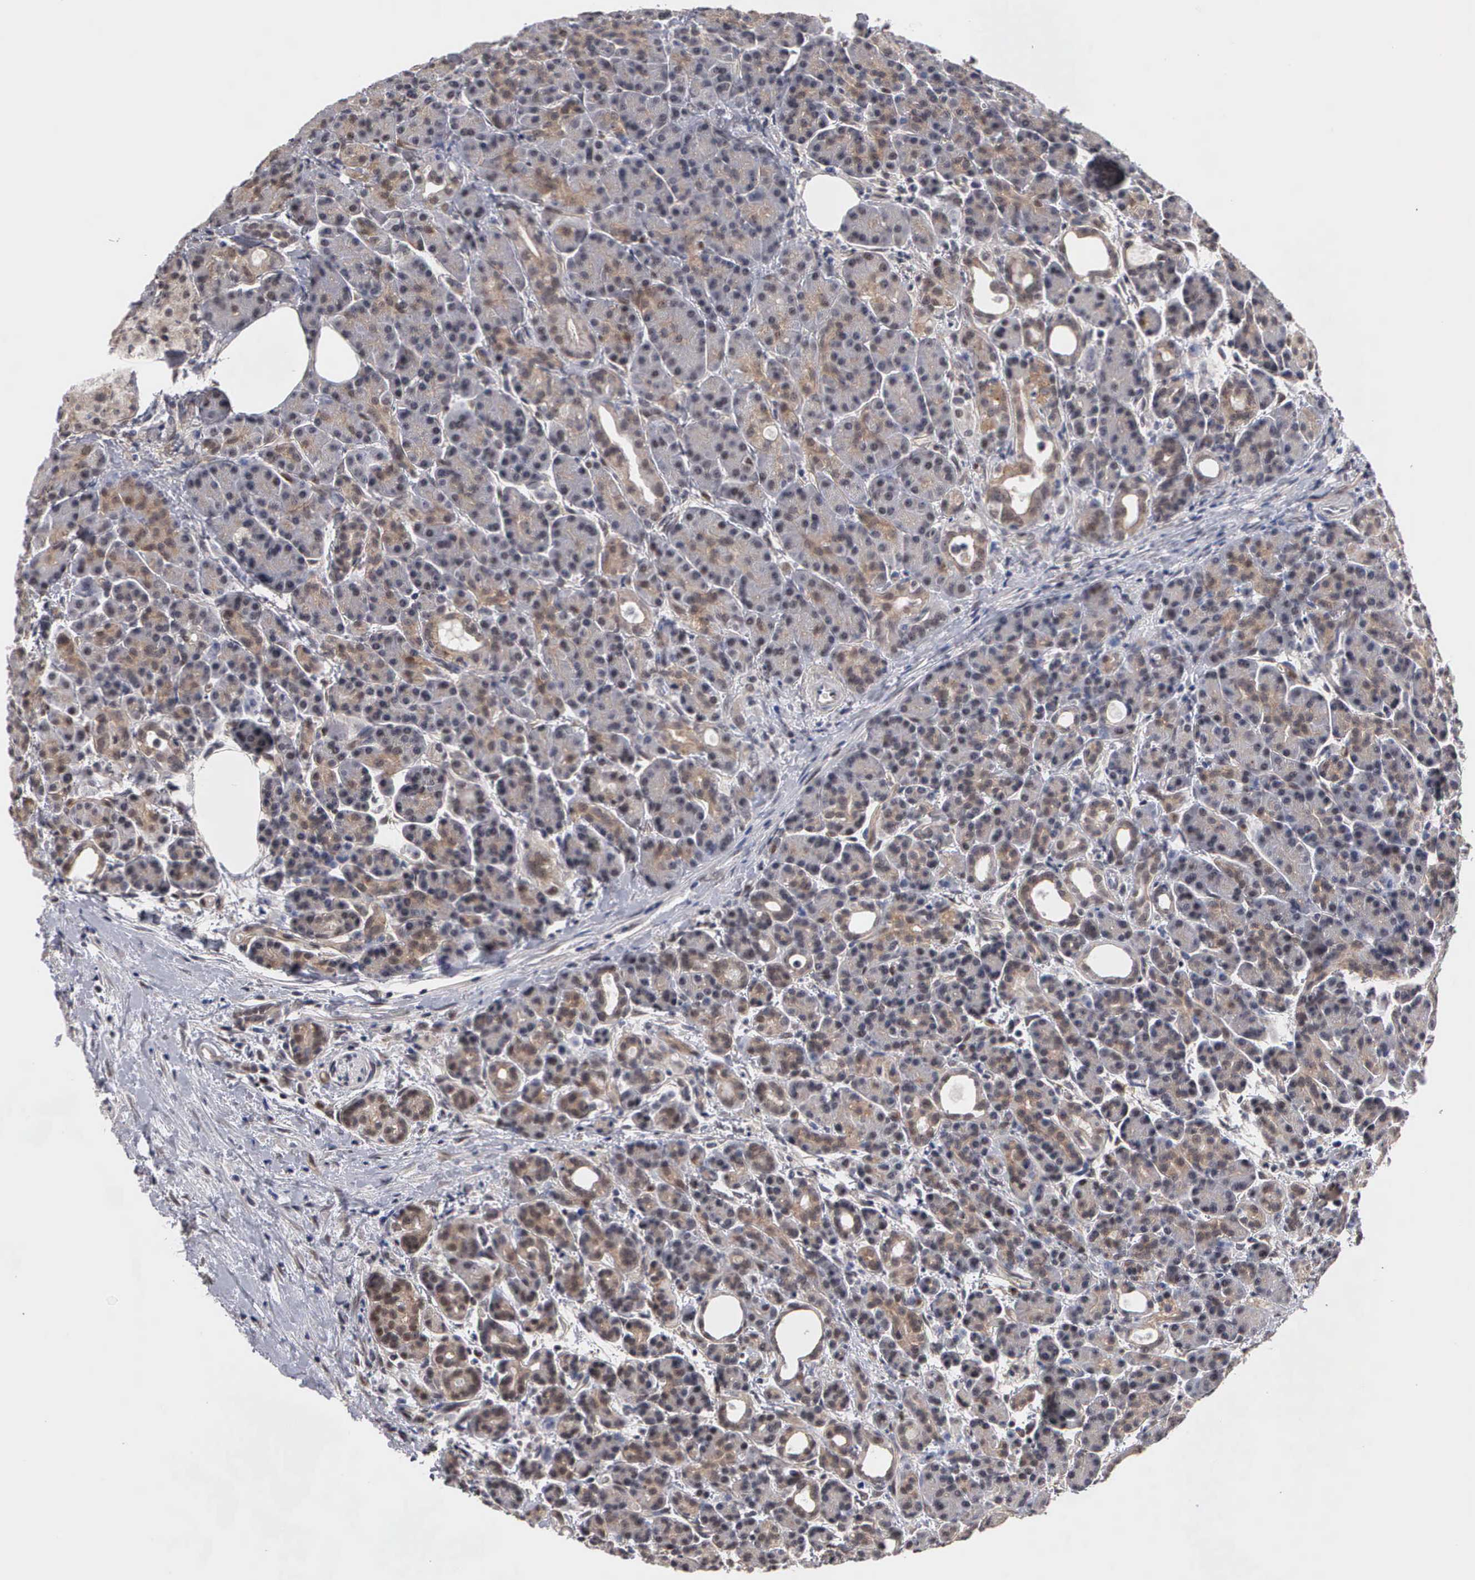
{"staining": {"intensity": "moderate", "quantity": "25%-75%", "location": "cytoplasmic/membranous"}, "tissue": "pancreas", "cell_type": "Exocrine glandular cells", "image_type": "normal", "snomed": [{"axis": "morphology", "description": "Normal tissue, NOS"}, {"axis": "topography", "description": "Pancreas"}], "caption": "Immunohistochemistry (IHC) (DAB (3,3'-diaminobenzidine)) staining of unremarkable pancreas shows moderate cytoplasmic/membranous protein positivity in approximately 25%-75% of exocrine glandular cells.", "gene": "ZBTB33", "patient": {"sex": "female", "age": 77}}